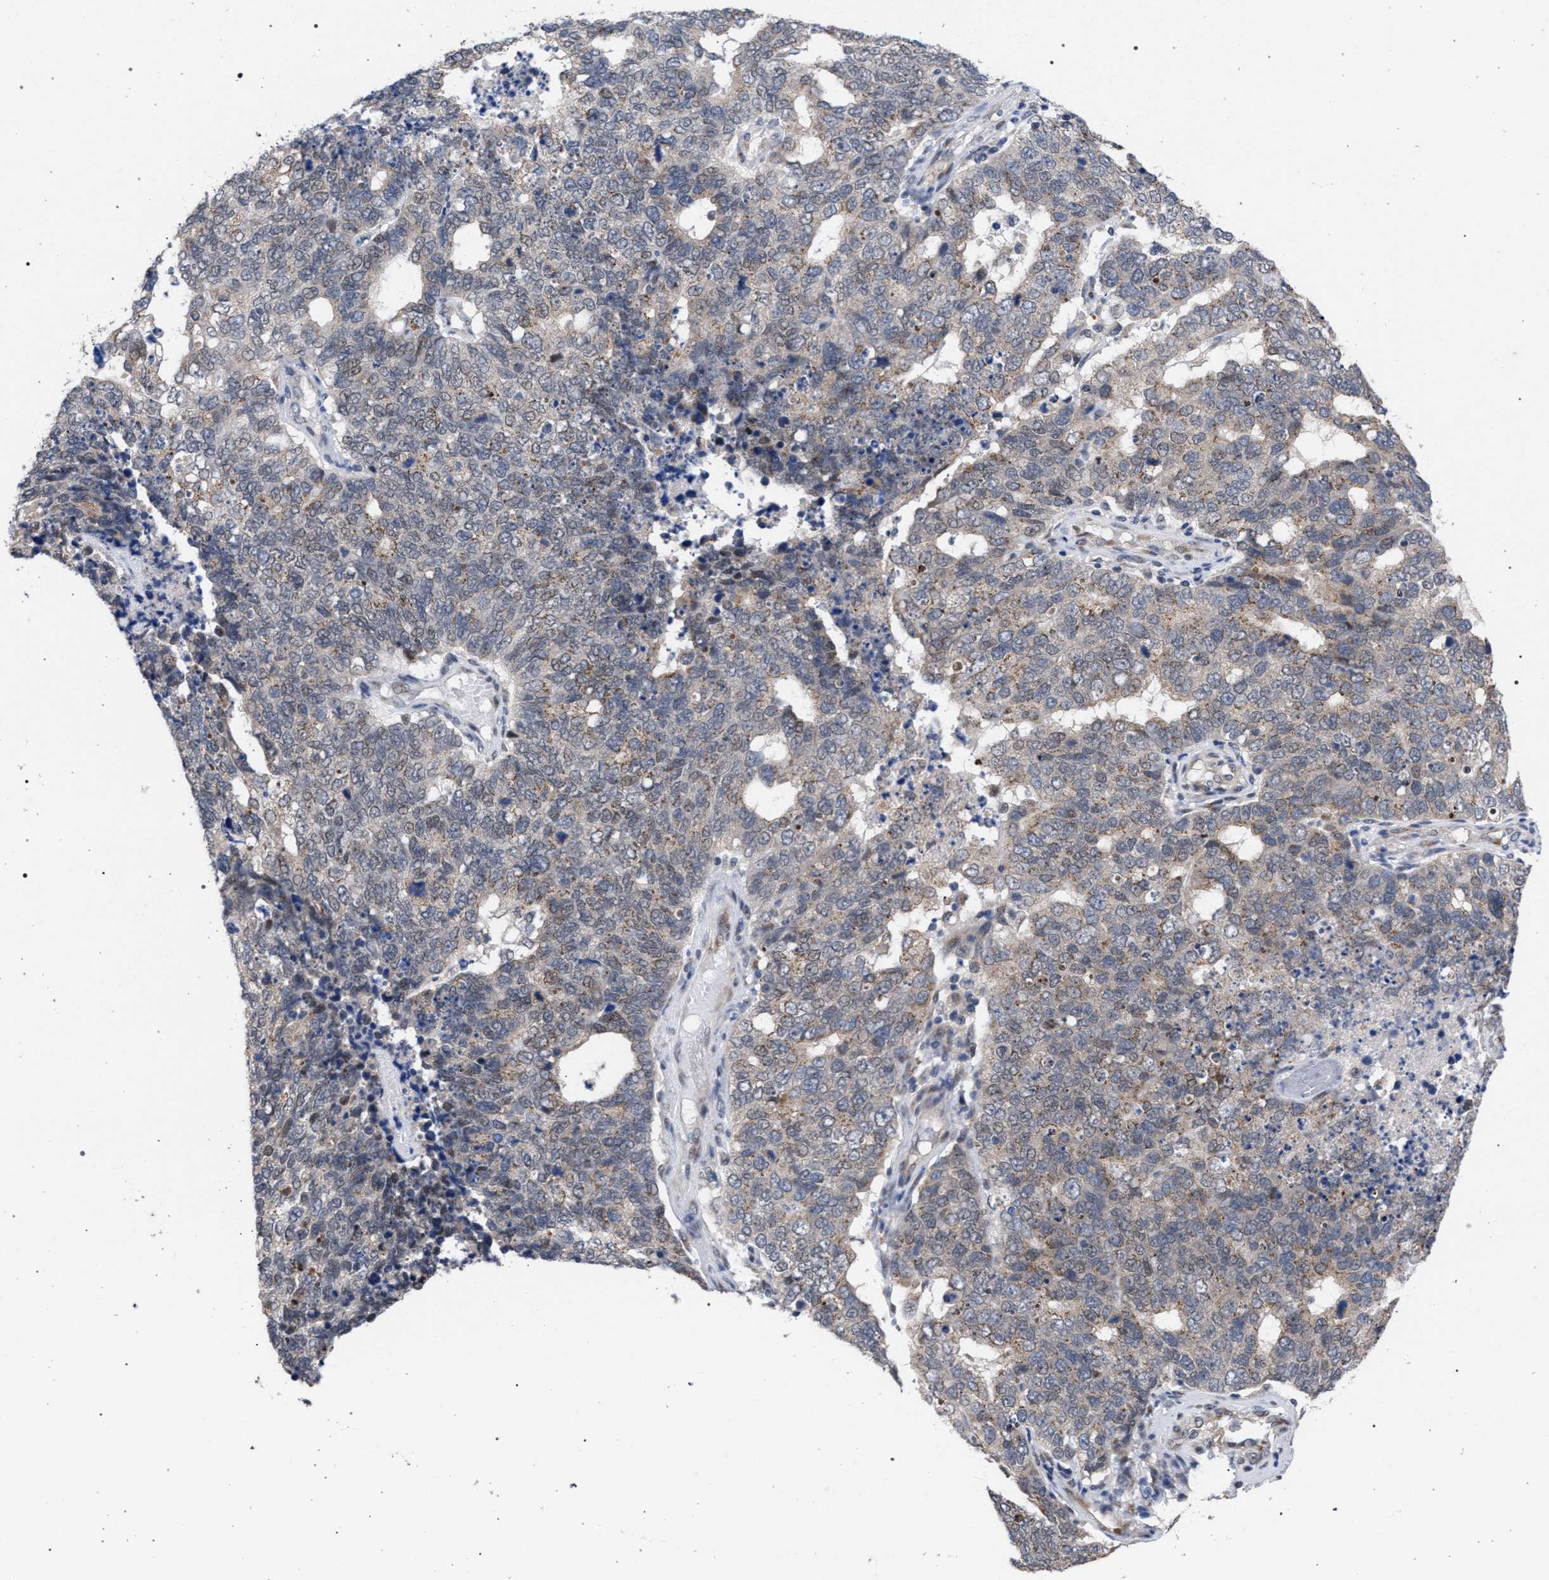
{"staining": {"intensity": "weak", "quantity": "<25%", "location": "cytoplasmic/membranous"}, "tissue": "cervical cancer", "cell_type": "Tumor cells", "image_type": "cancer", "snomed": [{"axis": "morphology", "description": "Squamous cell carcinoma, NOS"}, {"axis": "topography", "description": "Cervix"}], "caption": "Immunohistochemistry (IHC) histopathology image of neoplastic tissue: cervical squamous cell carcinoma stained with DAB (3,3'-diaminobenzidine) reveals no significant protein positivity in tumor cells.", "gene": "GOLGA2", "patient": {"sex": "female", "age": 63}}